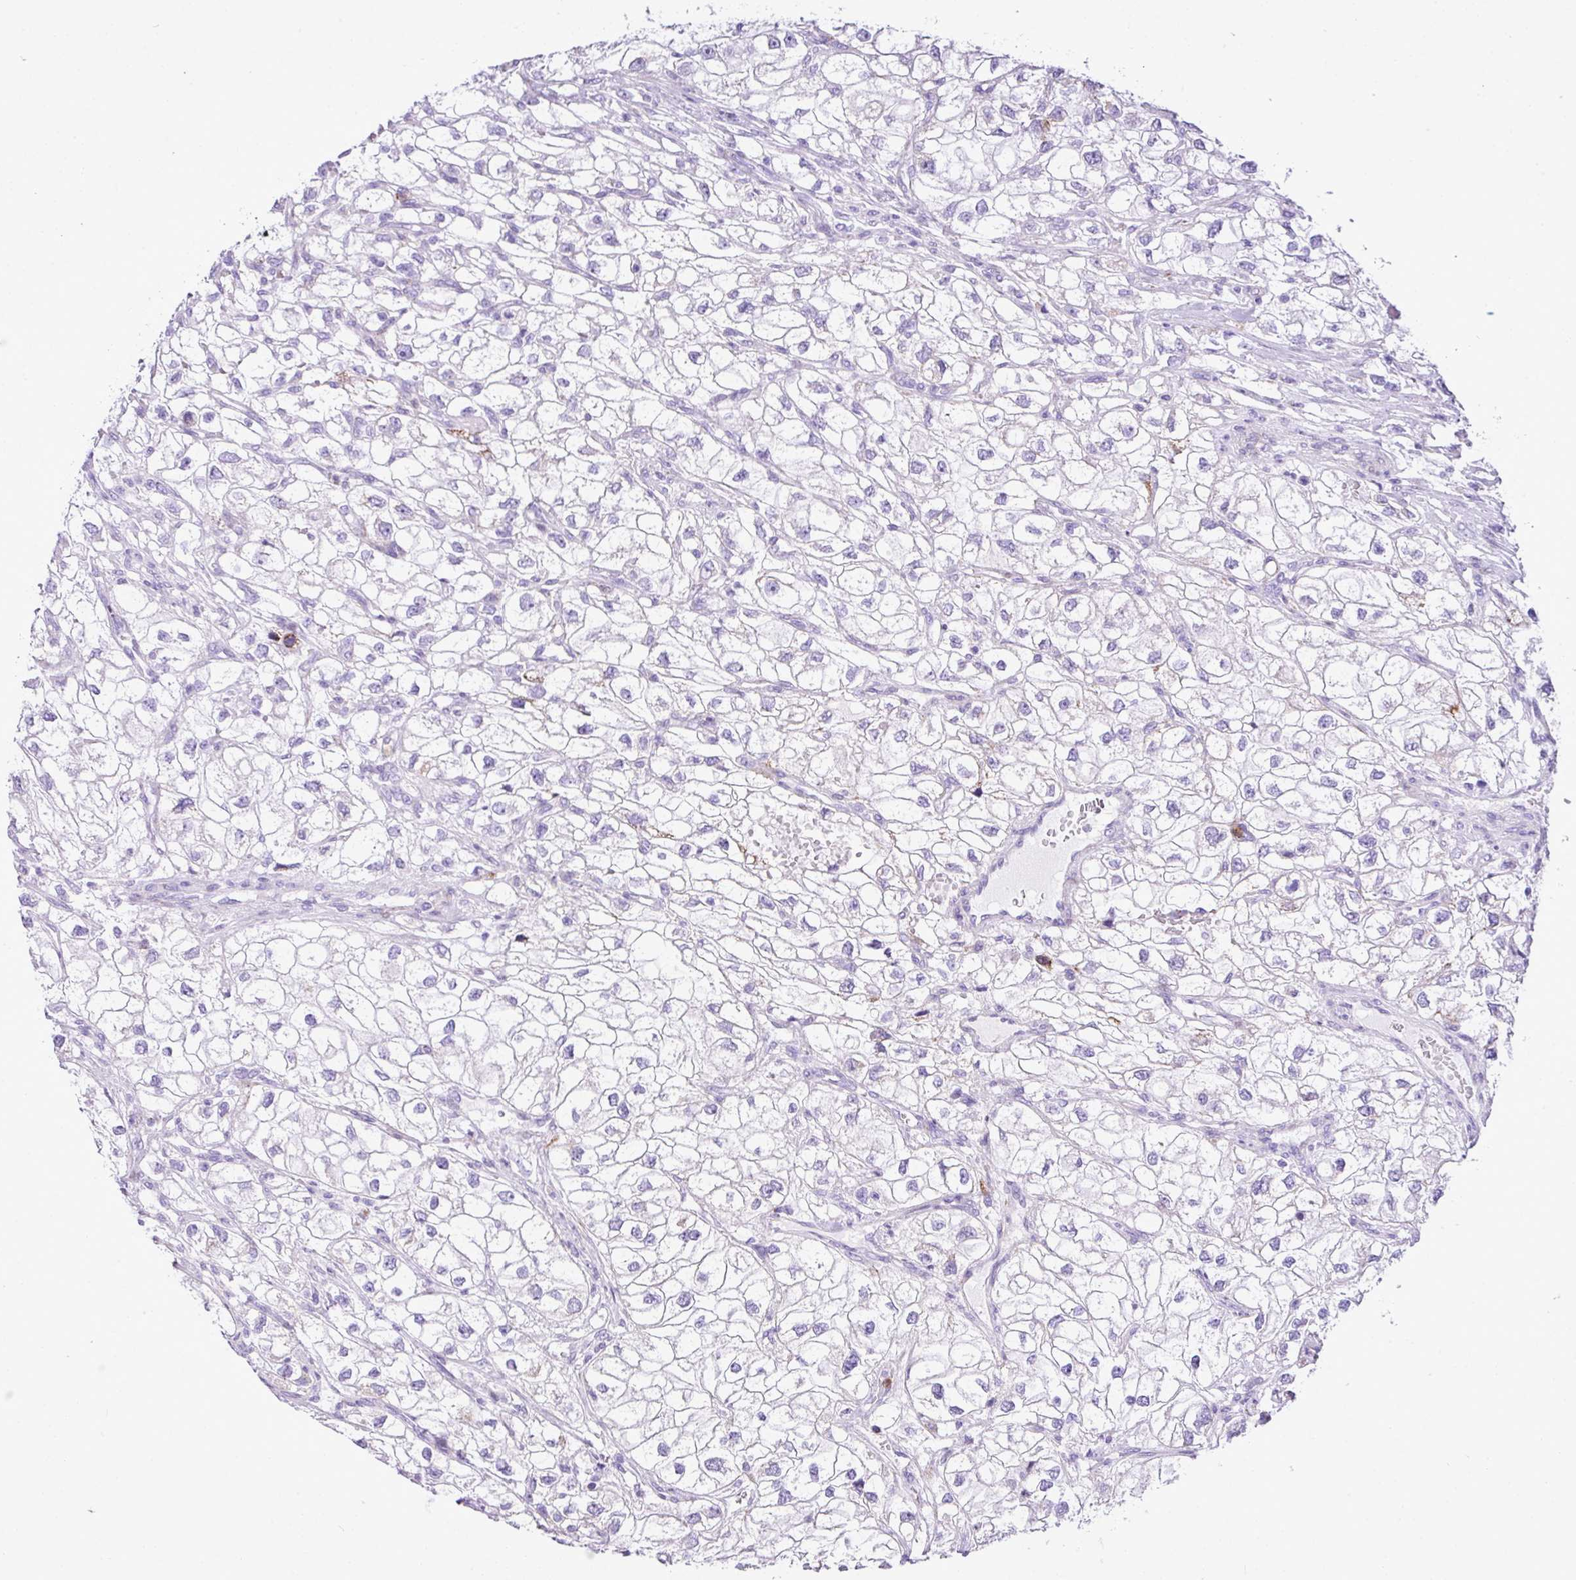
{"staining": {"intensity": "negative", "quantity": "none", "location": "none"}, "tissue": "renal cancer", "cell_type": "Tumor cells", "image_type": "cancer", "snomed": [{"axis": "morphology", "description": "Adenocarcinoma, NOS"}, {"axis": "topography", "description": "Kidney"}], "caption": "This is an immunohistochemistry photomicrograph of human adenocarcinoma (renal). There is no expression in tumor cells.", "gene": "RCAN2", "patient": {"sex": "male", "age": 59}}